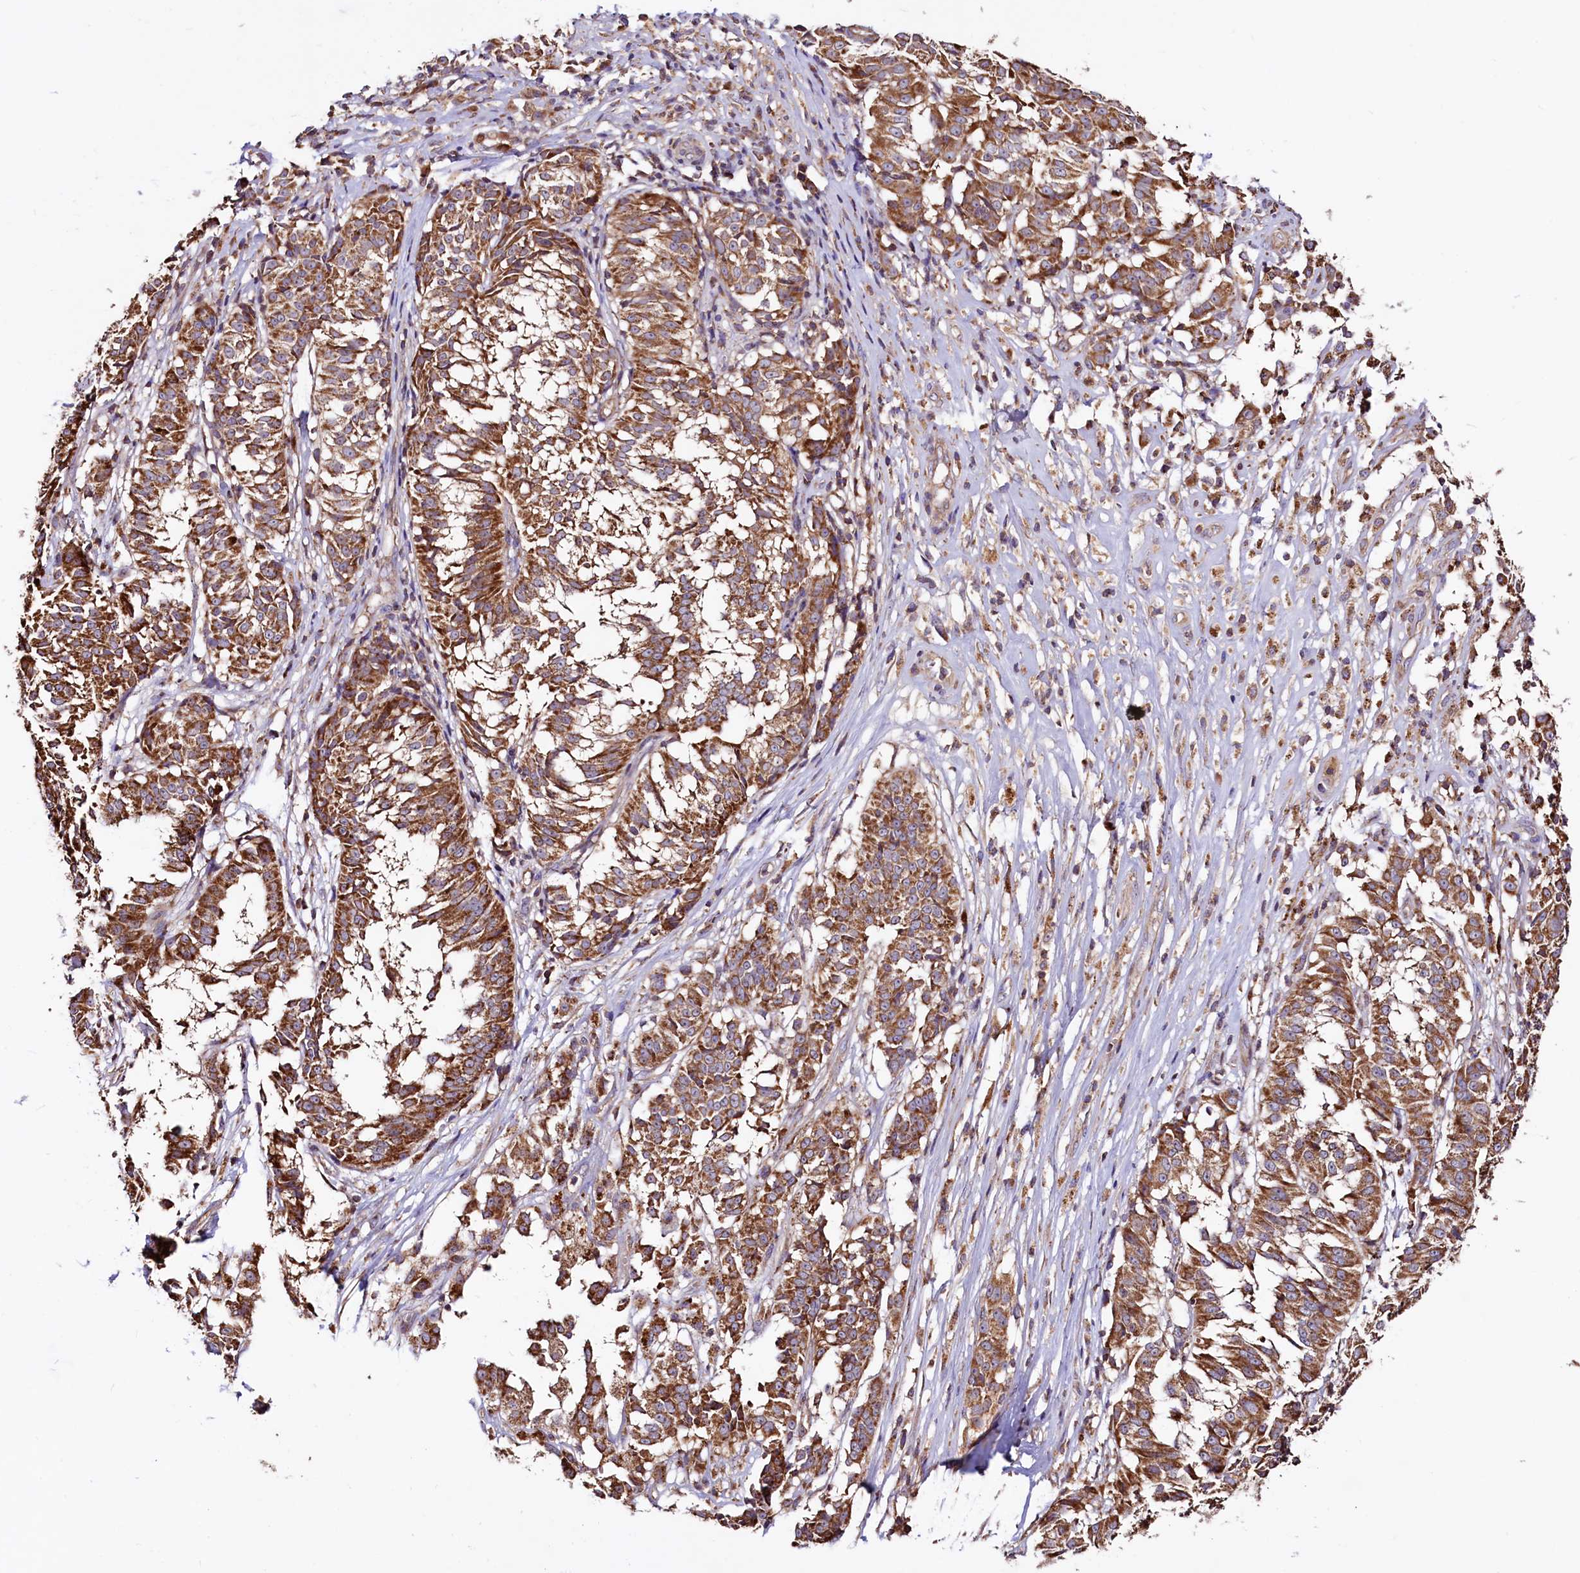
{"staining": {"intensity": "strong", "quantity": ">75%", "location": "cytoplasmic/membranous"}, "tissue": "melanoma", "cell_type": "Tumor cells", "image_type": "cancer", "snomed": [{"axis": "morphology", "description": "Malignant melanoma, NOS"}, {"axis": "topography", "description": "Skin"}], "caption": "This histopathology image reveals IHC staining of malignant melanoma, with high strong cytoplasmic/membranous expression in approximately >75% of tumor cells.", "gene": "CIAO3", "patient": {"sex": "female", "age": 72}}